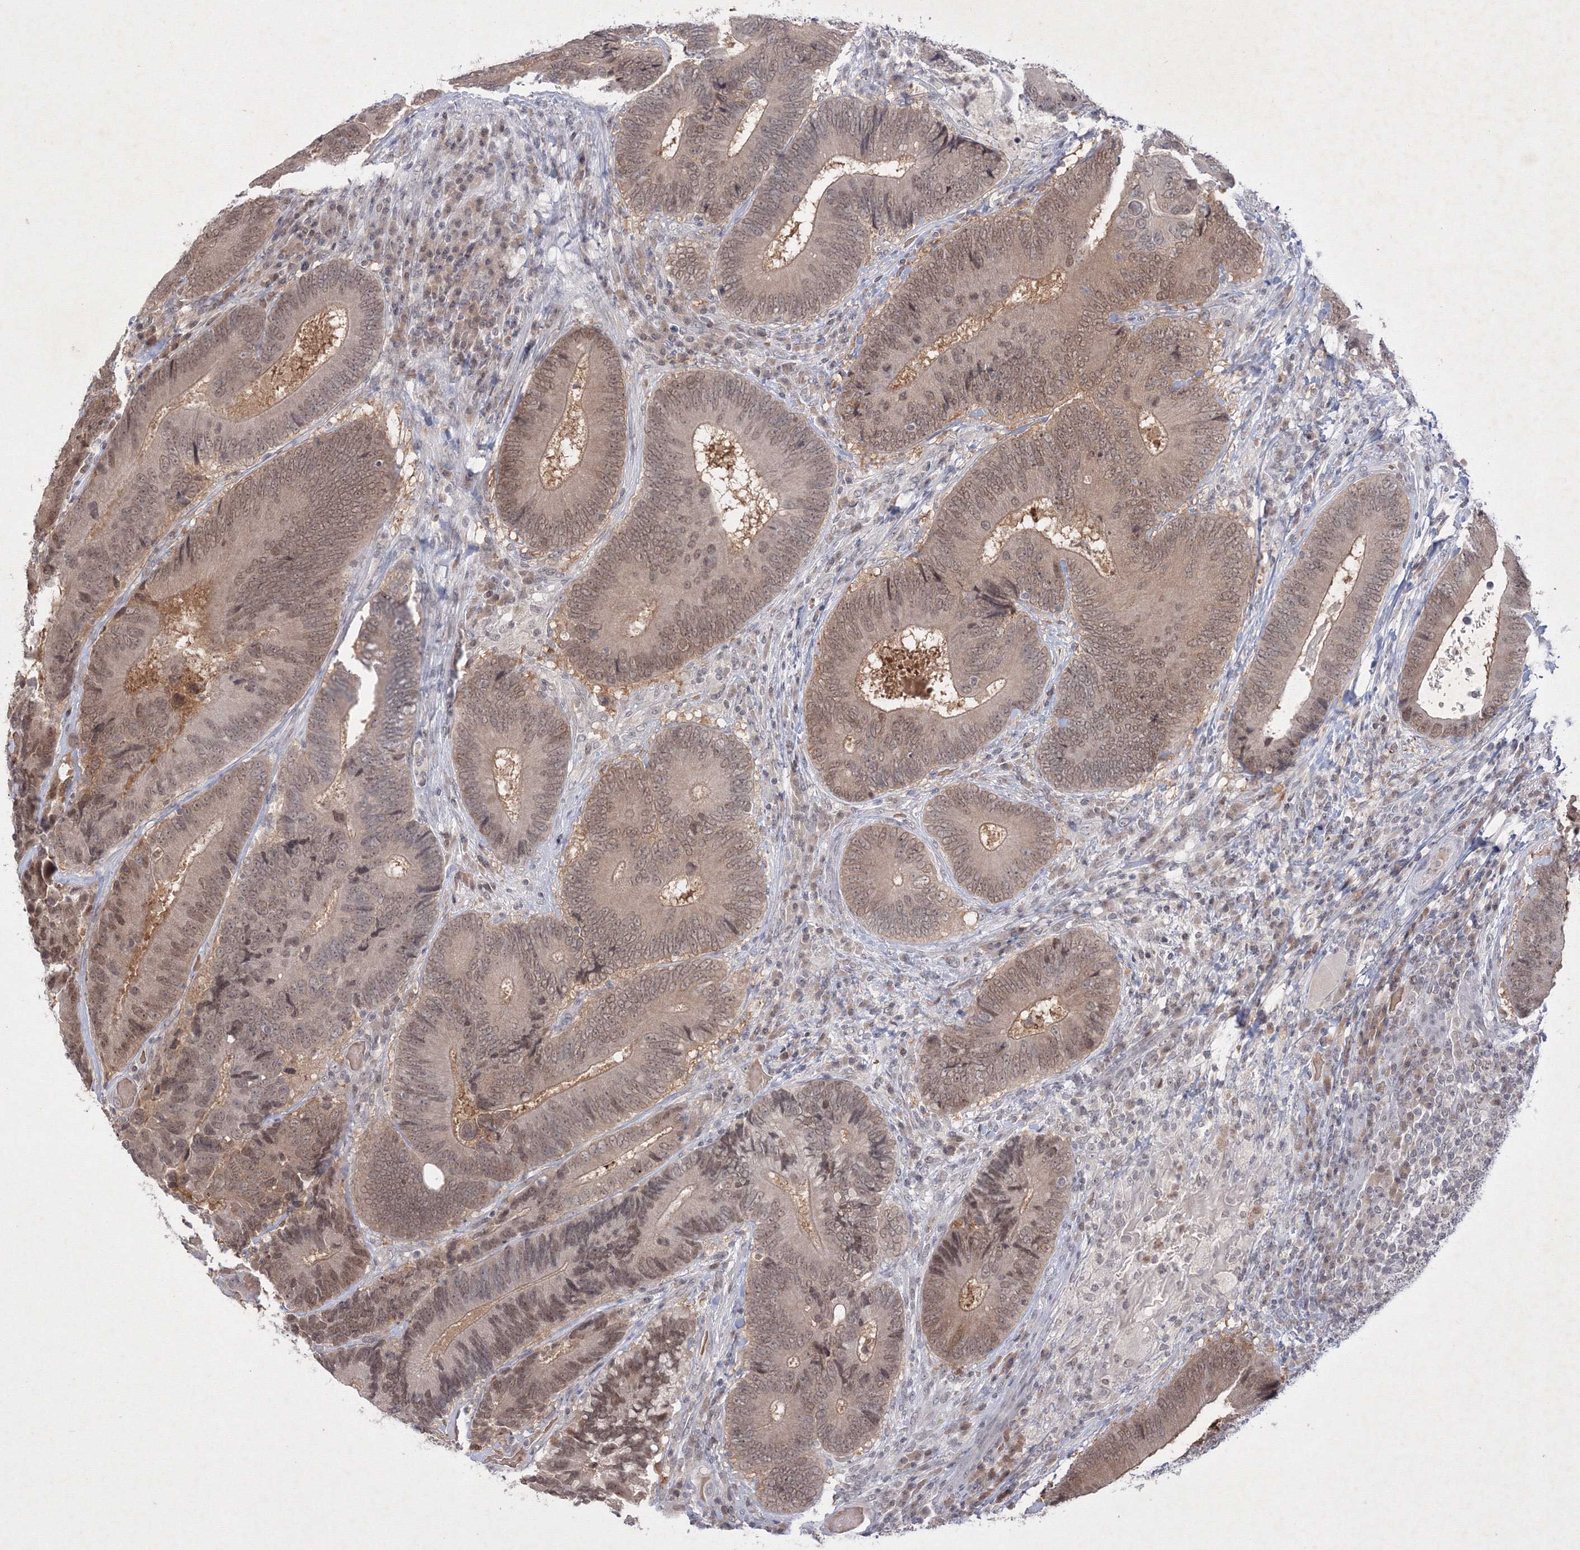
{"staining": {"intensity": "moderate", "quantity": ">75%", "location": "cytoplasmic/membranous,nuclear"}, "tissue": "colorectal cancer", "cell_type": "Tumor cells", "image_type": "cancer", "snomed": [{"axis": "morphology", "description": "Adenocarcinoma, NOS"}, {"axis": "topography", "description": "Colon"}], "caption": "A medium amount of moderate cytoplasmic/membranous and nuclear positivity is seen in approximately >75% of tumor cells in colorectal cancer tissue. Ihc stains the protein in brown and the nuclei are stained blue.", "gene": "NXPE3", "patient": {"sex": "female", "age": 78}}